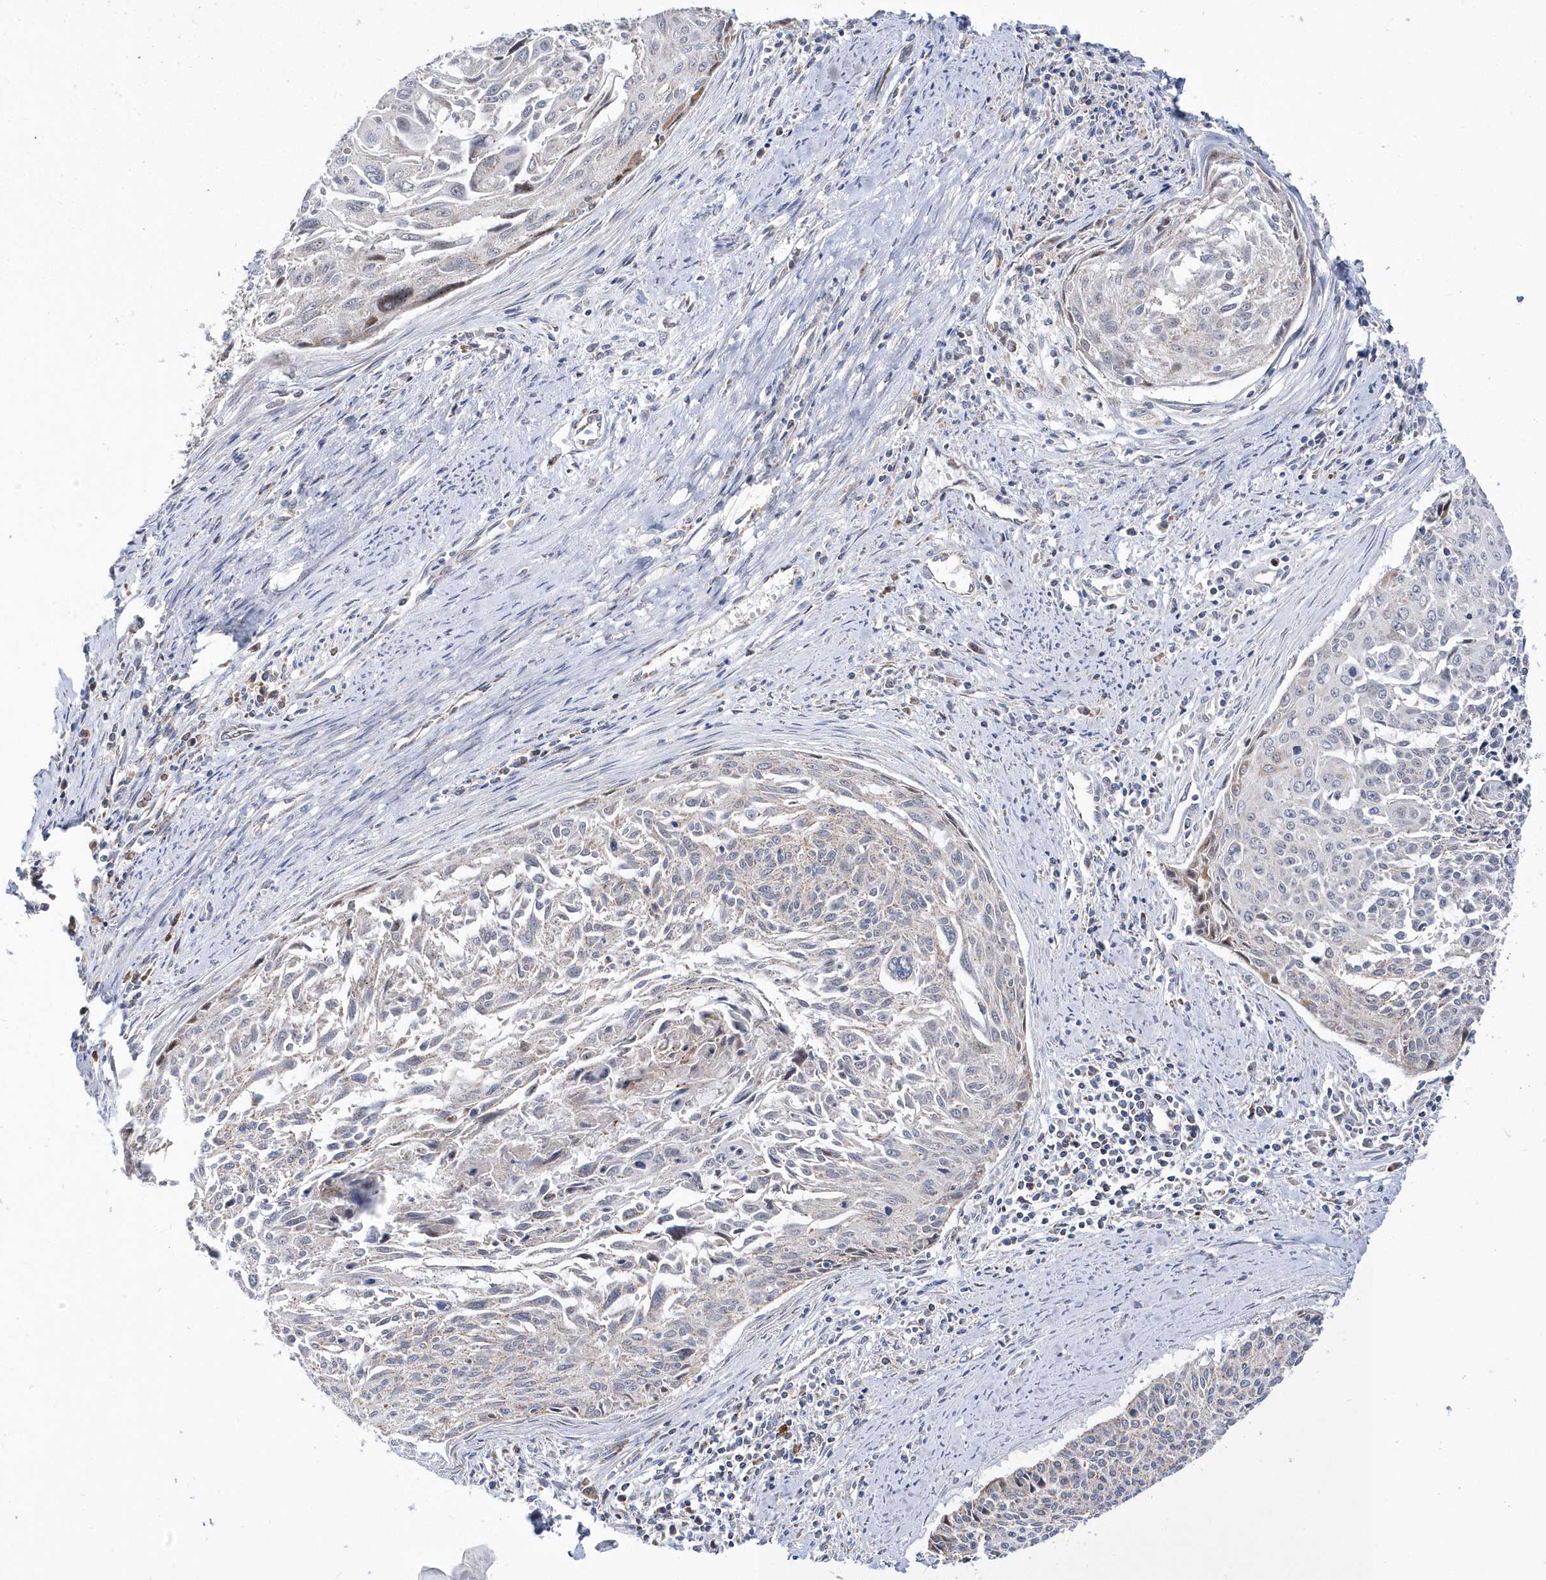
{"staining": {"intensity": "weak", "quantity": "<25%", "location": "cytoplasmic/membranous"}, "tissue": "cervical cancer", "cell_type": "Tumor cells", "image_type": "cancer", "snomed": [{"axis": "morphology", "description": "Squamous cell carcinoma, NOS"}, {"axis": "topography", "description": "Cervix"}], "caption": "Tumor cells are negative for protein expression in human cervical cancer (squamous cell carcinoma).", "gene": "SPATA5", "patient": {"sex": "female", "age": 55}}